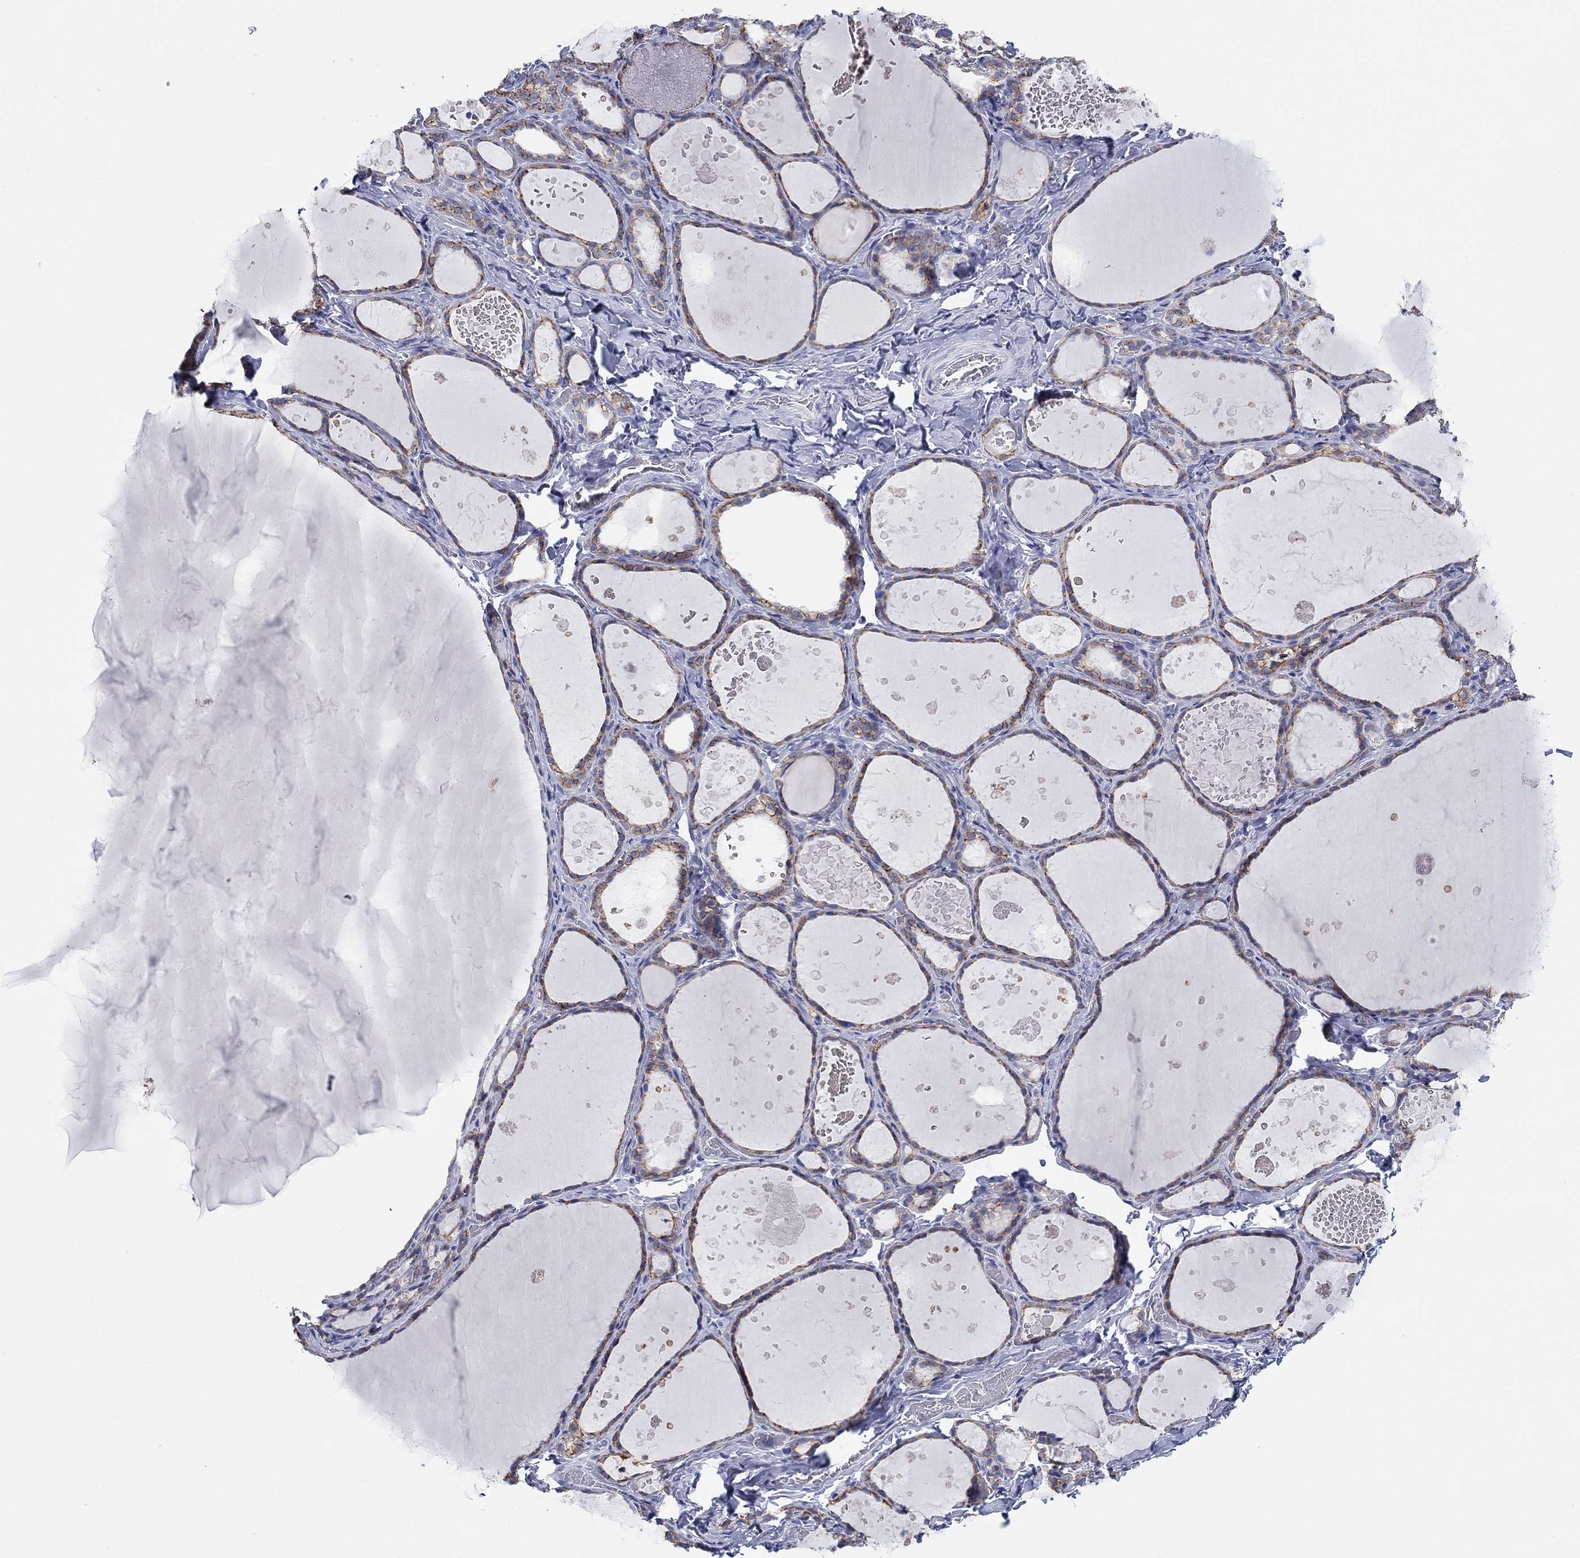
{"staining": {"intensity": "moderate", "quantity": "25%-75%", "location": "cytoplasmic/membranous"}, "tissue": "thyroid gland", "cell_type": "Glandular cells", "image_type": "normal", "snomed": [{"axis": "morphology", "description": "Normal tissue, NOS"}, {"axis": "topography", "description": "Thyroid gland"}], "caption": "This micrograph displays immunohistochemistry staining of unremarkable human thyroid gland, with medium moderate cytoplasmic/membranous positivity in about 25%-75% of glandular cells.", "gene": "ATP1B1", "patient": {"sex": "female", "age": 56}}